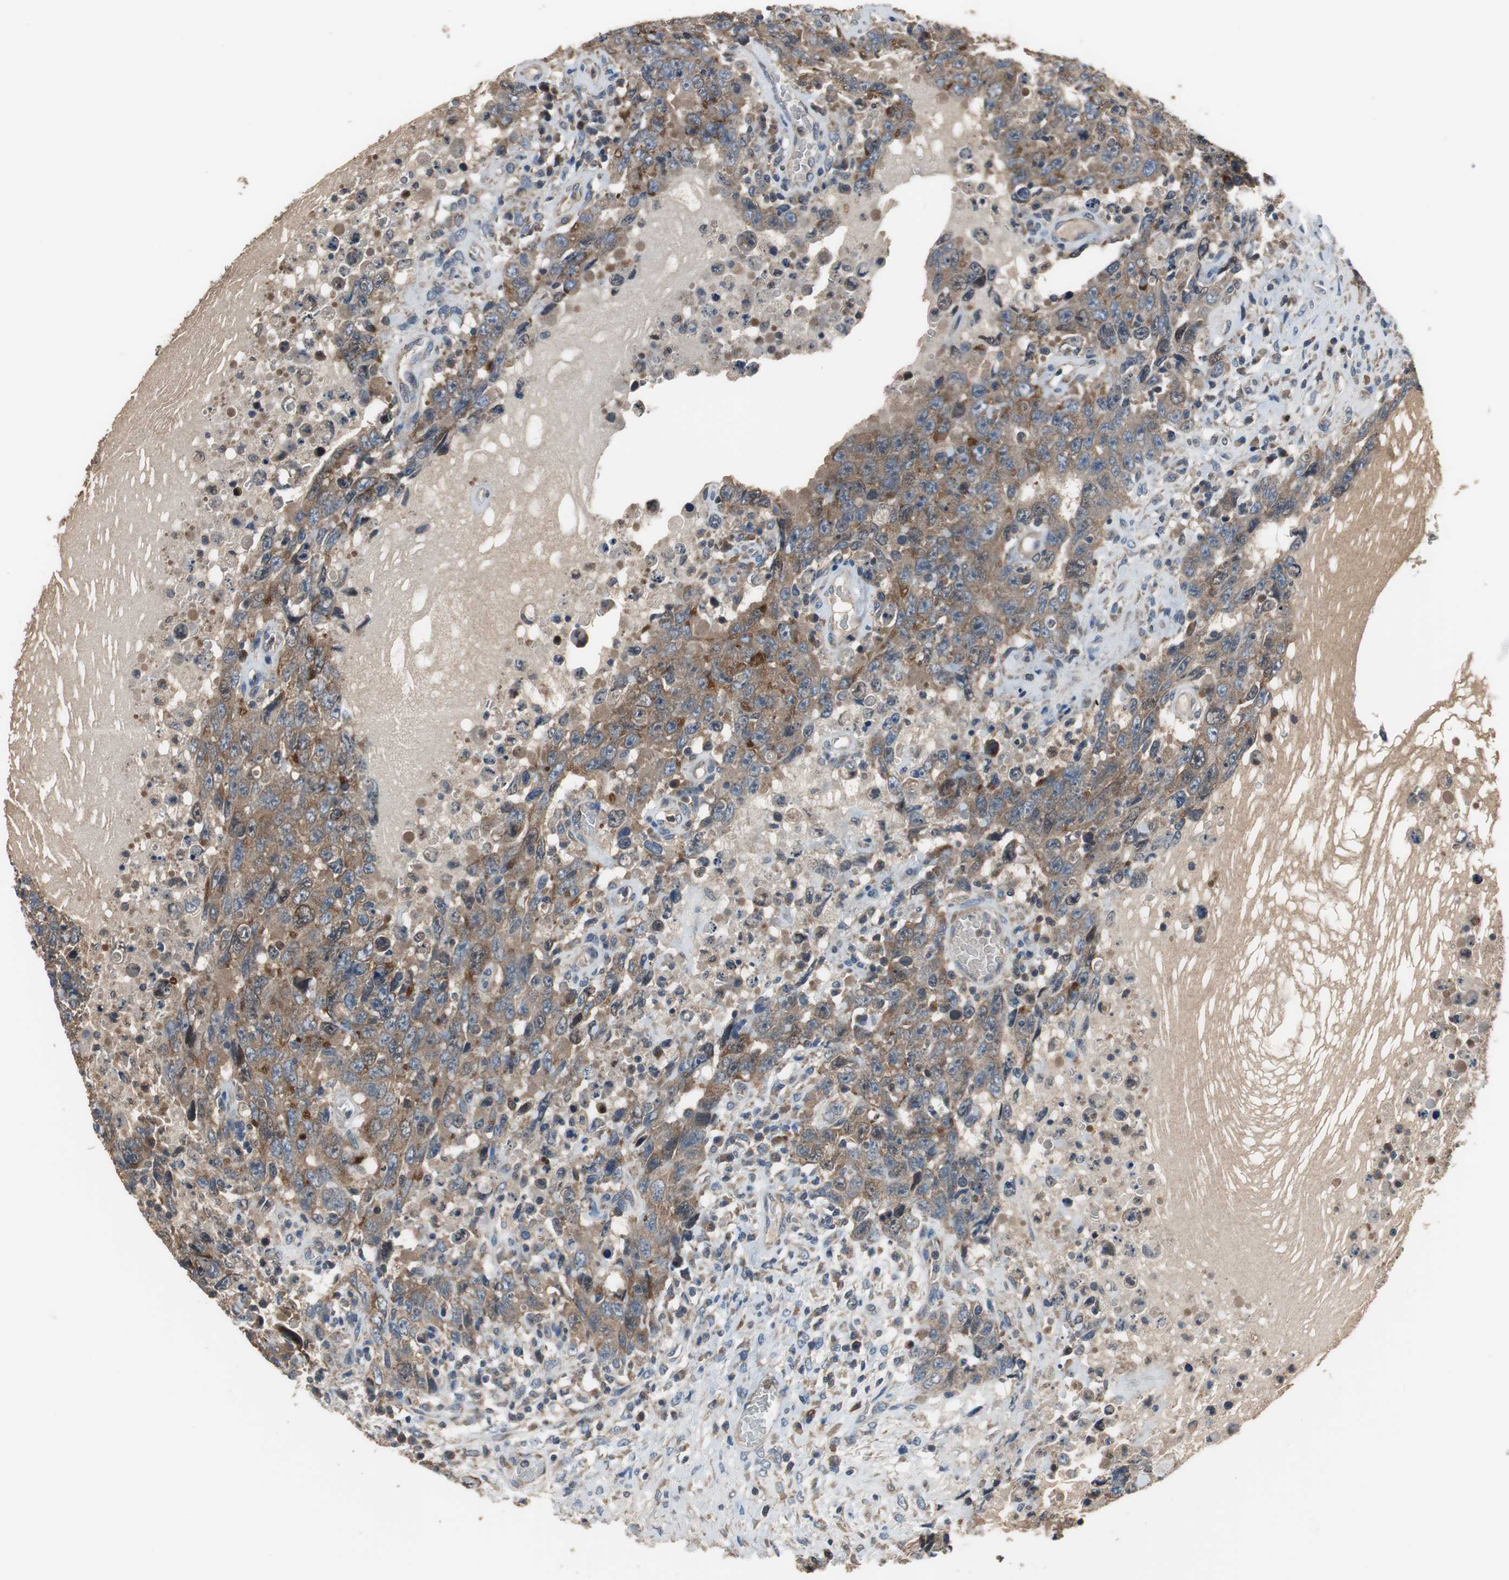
{"staining": {"intensity": "moderate", "quantity": ">75%", "location": "cytoplasmic/membranous,nuclear"}, "tissue": "testis cancer", "cell_type": "Tumor cells", "image_type": "cancer", "snomed": [{"axis": "morphology", "description": "Carcinoma, Embryonal, NOS"}, {"axis": "topography", "description": "Testis"}], "caption": "Moderate cytoplasmic/membranous and nuclear expression for a protein is present in approximately >75% of tumor cells of testis cancer using immunohistochemistry (IHC).", "gene": "PI4KB", "patient": {"sex": "male", "age": 26}}